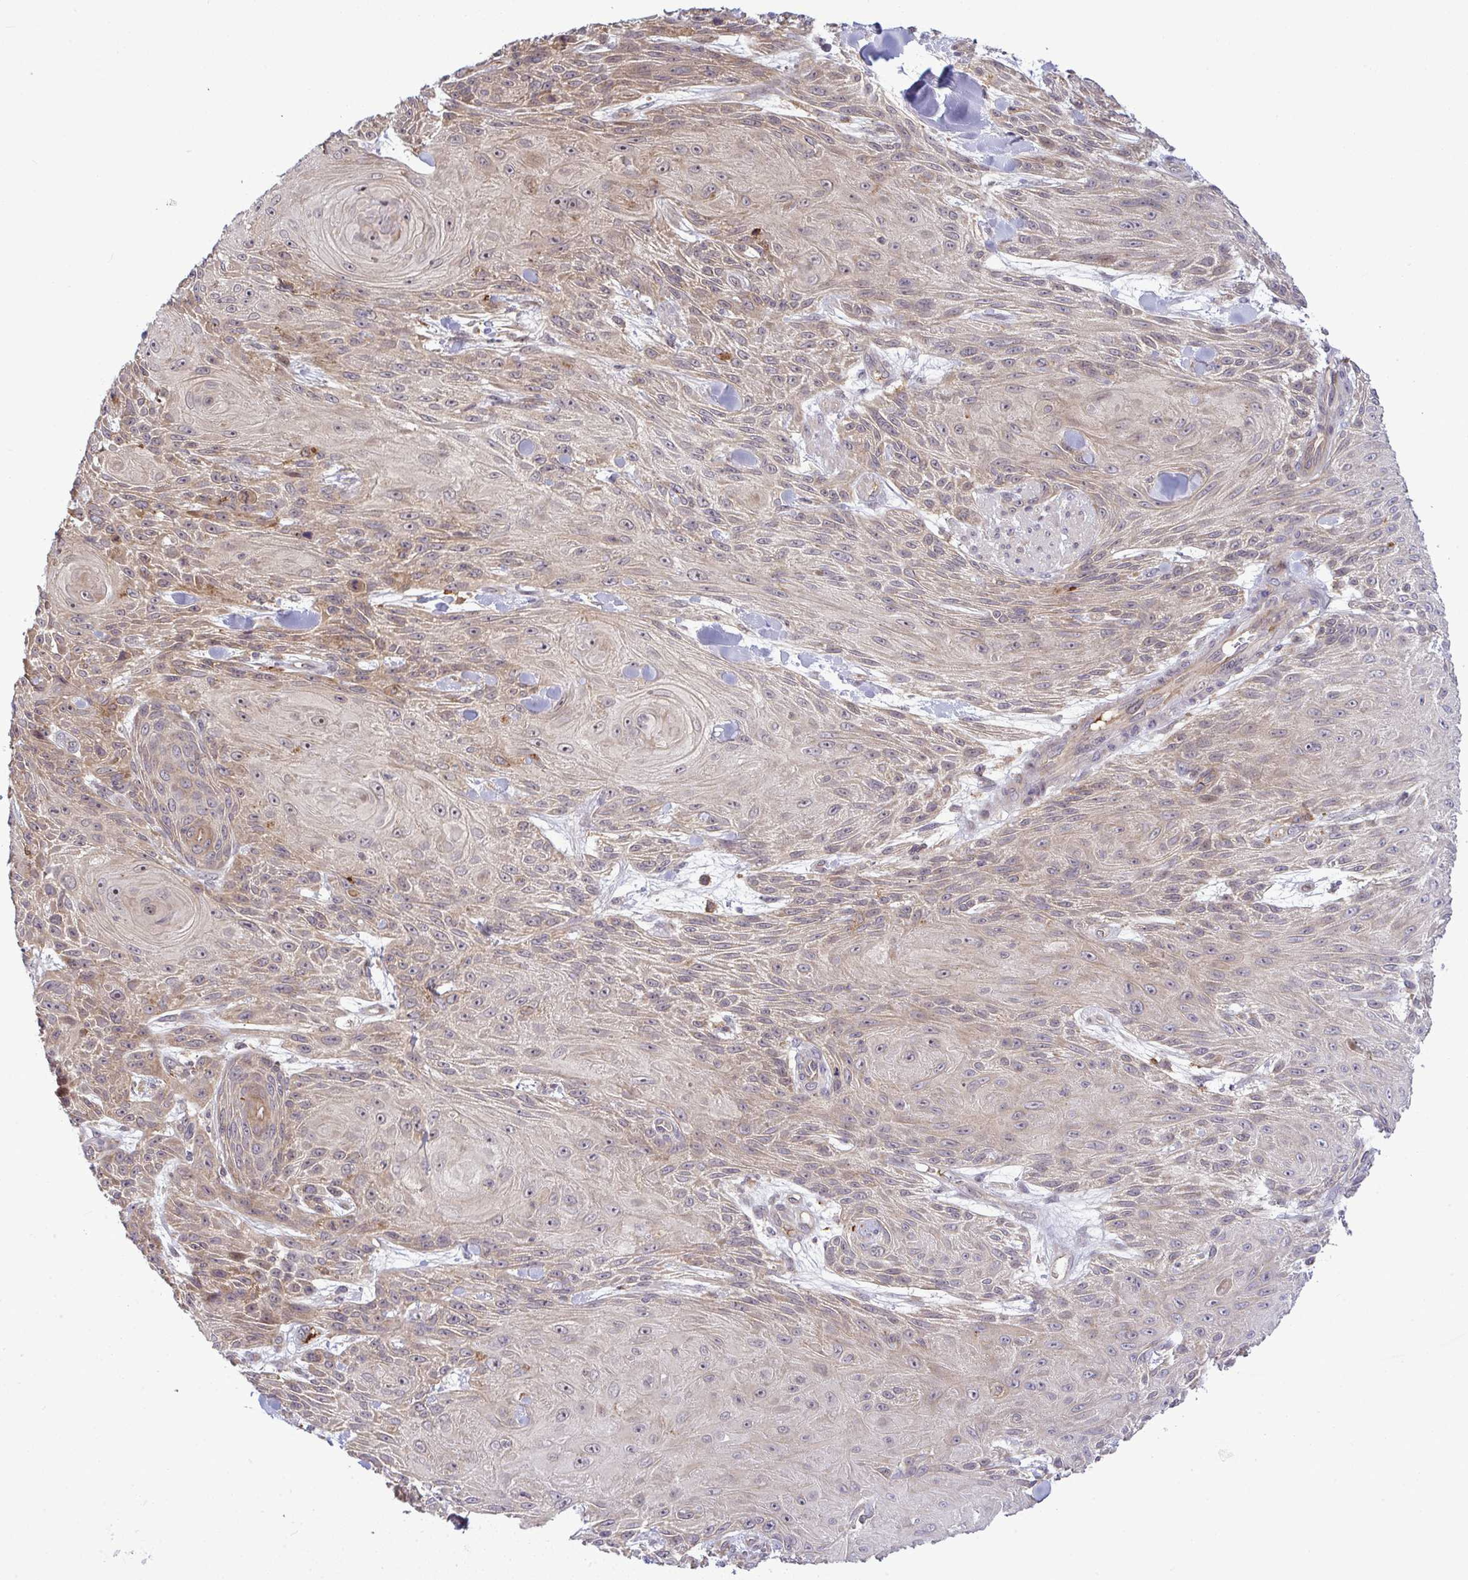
{"staining": {"intensity": "weak", "quantity": "<25%", "location": "cytoplasmic/membranous"}, "tissue": "skin cancer", "cell_type": "Tumor cells", "image_type": "cancer", "snomed": [{"axis": "morphology", "description": "Squamous cell carcinoma, NOS"}, {"axis": "topography", "description": "Skin"}], "caption": "Immunohistochemical staining of human skin cancer reveals no significant staining in tumor cells. (IHC, brightfield microscopy, high magnification).", "gene": "SLC9A6", "patient": {"sex": "male", "age": 88}}